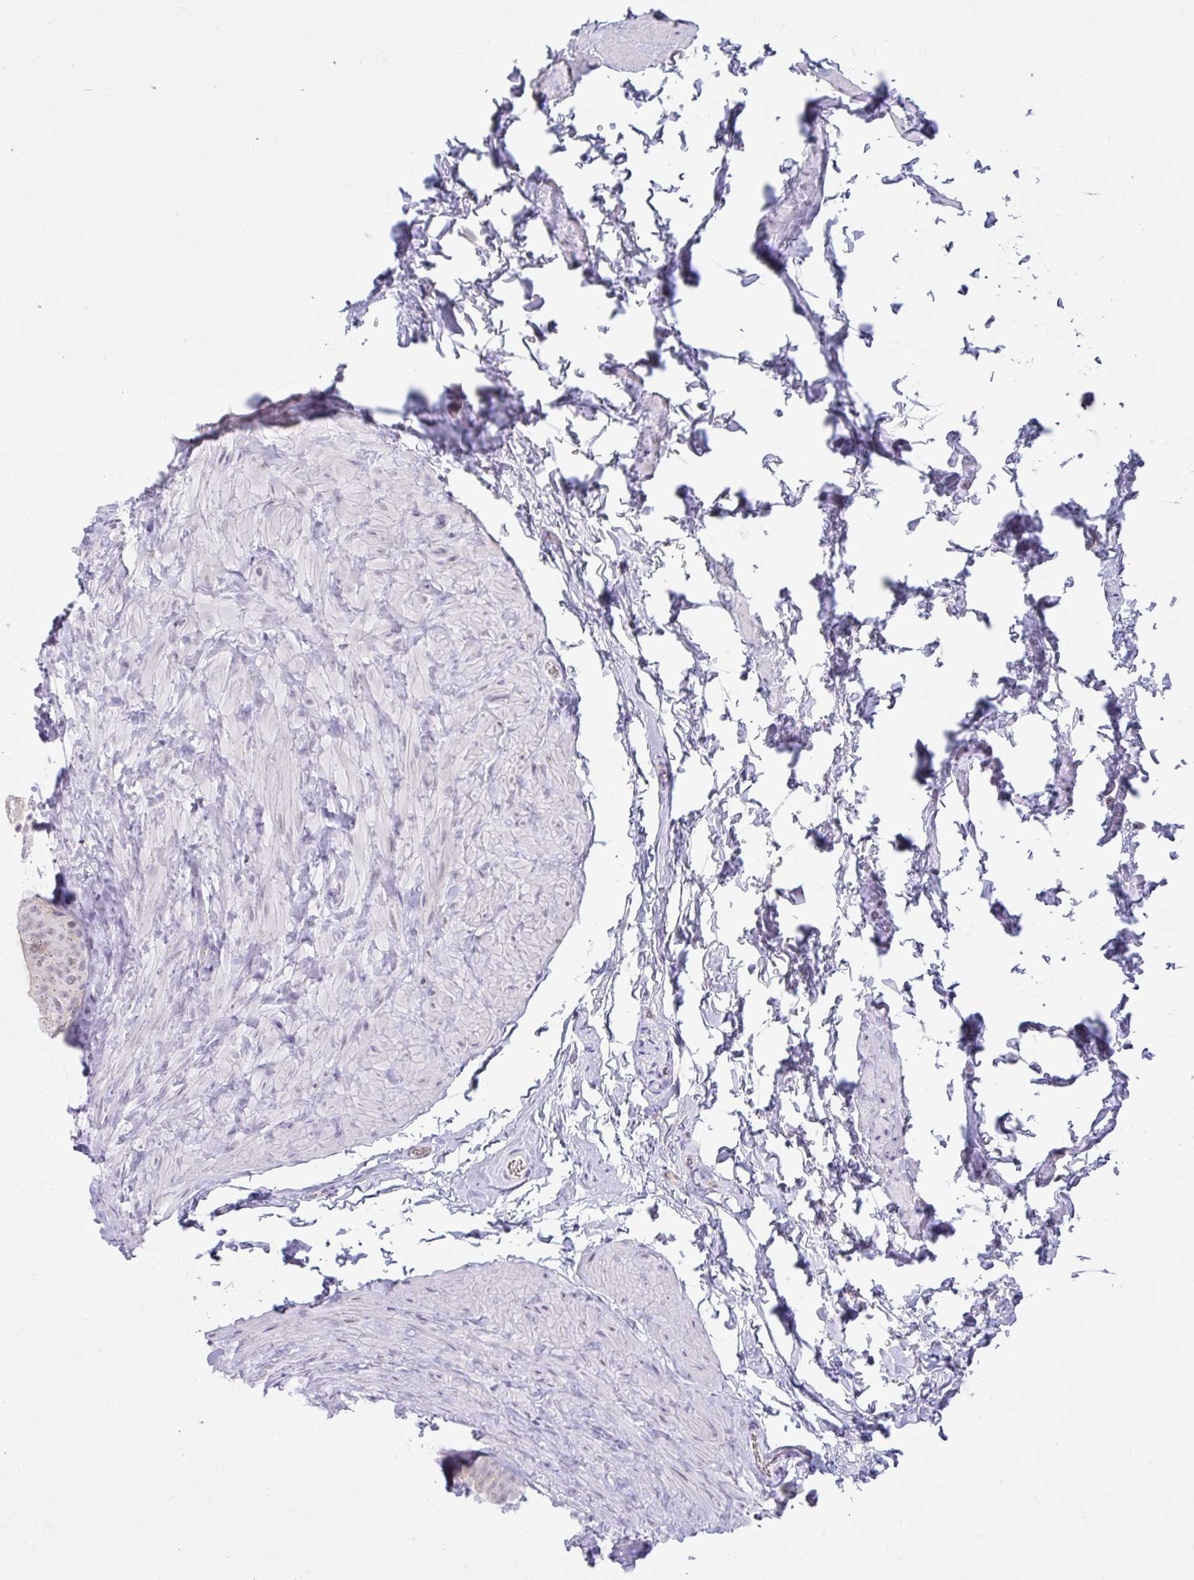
{"staining": {"intensity": "weak", "quantity": "25%-75%", "location": "cytoplasmic/membranous"}, "tissue": "epididymis", "cell_type": "Glandular cells", "image_type": "normal", "snomed": [{"axis": "morphology", "description": "Normal tissue, NOS"}, {"axis": "topography", "description": "Epididymis, spermatic cord, NOS"}, {"axis": "topography", "description": "Epididymis"}], "caption": "IHC image of benign epididymis stained for a protein (brown), which reveals low levels of weak cytoplasmic/membranous positivity in about 25%-75% of glandular cells.", "gene": "FAM177A1", "patient": {"sex": "male", "age": 31}}